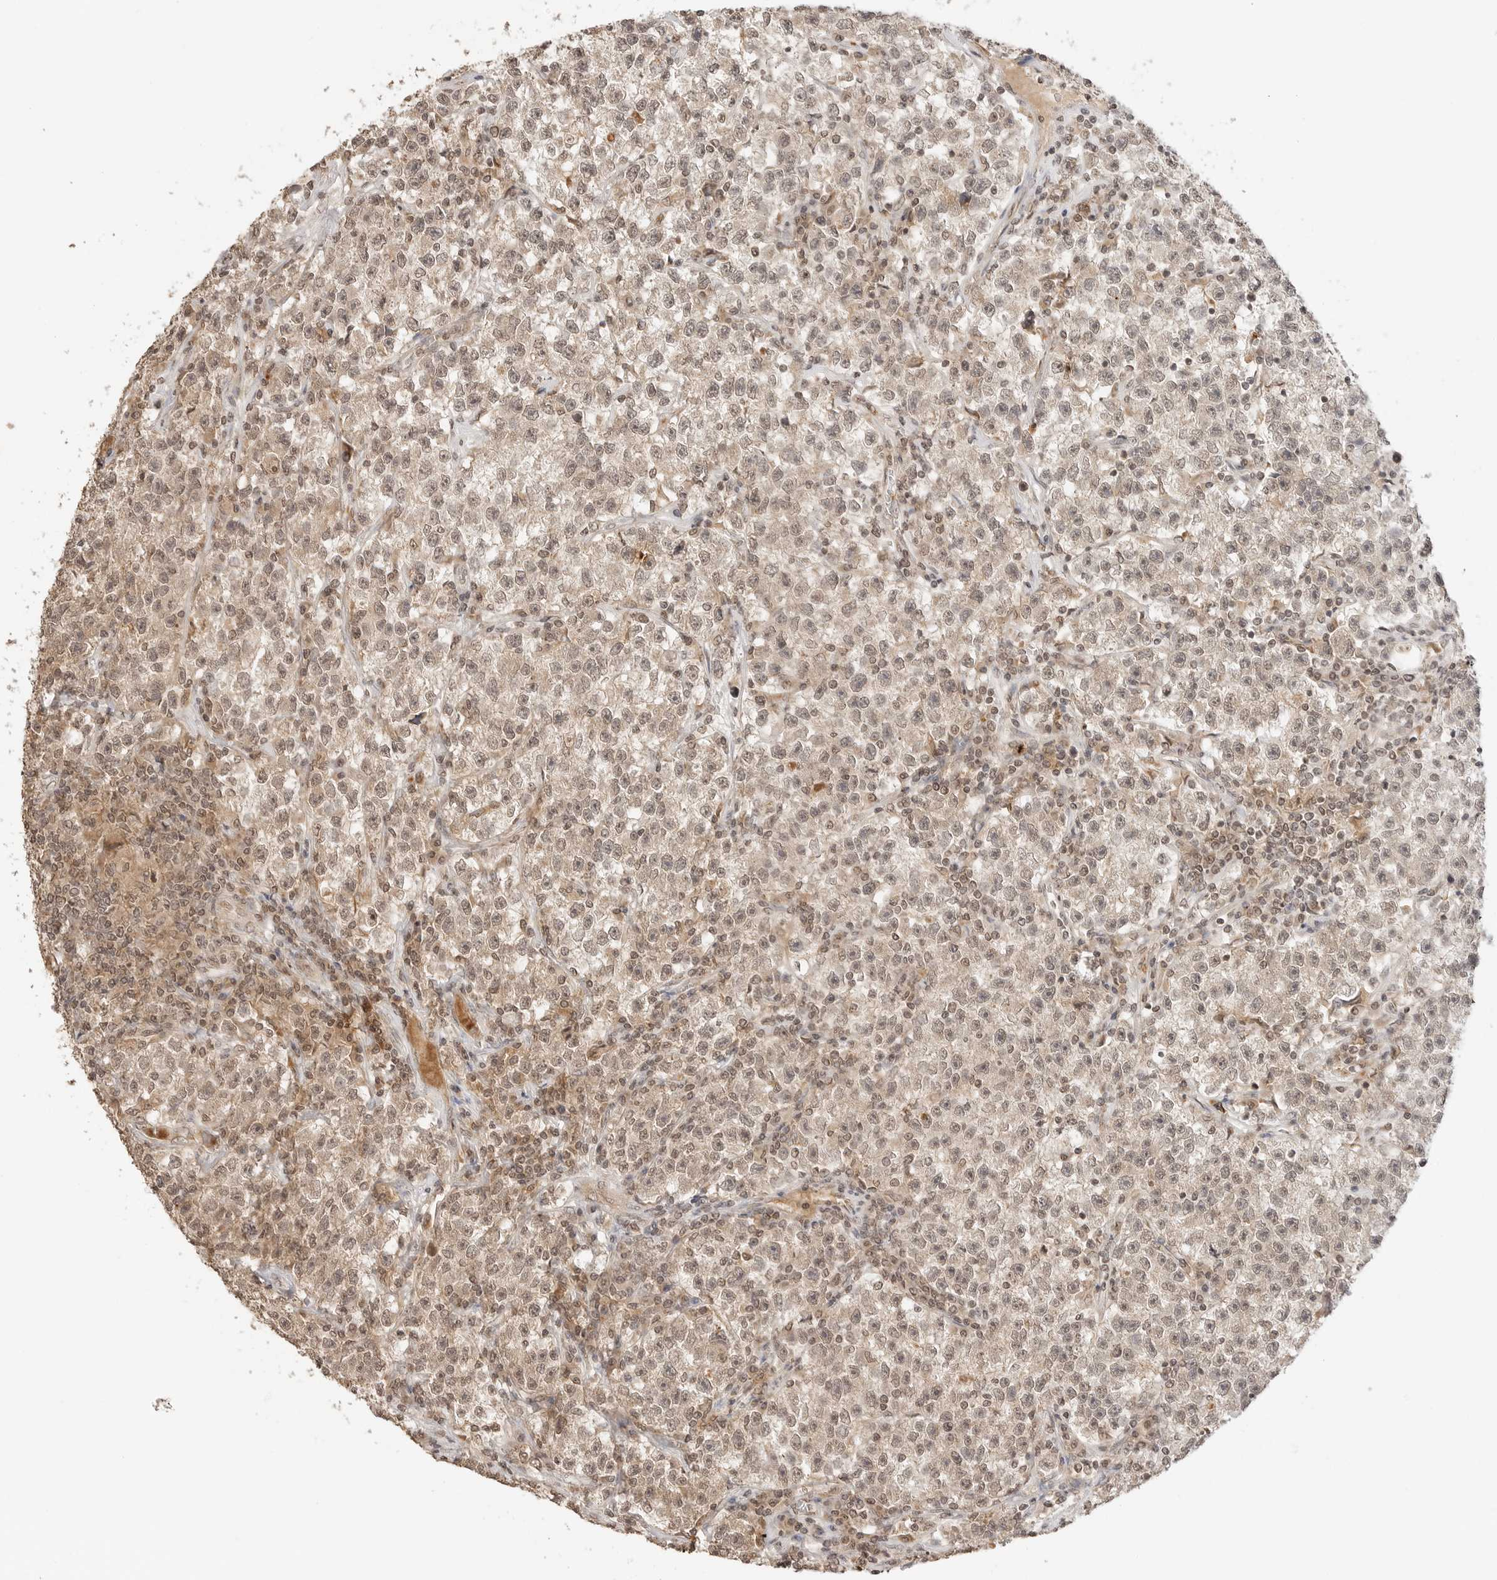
{"staining": {"intensity": "weak", "quantity": ">75%", "location": "cytoplasmic/membranous,nuclear"}, "tissue": "testis cancer", "cell_type": "Tumor cells", "image_type": "cancer", "snomed": [{"axis": "morphology", "description": "Seminoma, NOS"}, {"axis": "topography", "description": "Testis"}], "caption": "A low amount of weak cytoplasmic/membranous and nuclear staining is identified in approximately >75% of tumor cells in seminoma (testis) tissue.", "gene": "GPR34", "patient": {"sex": "male", "age": 22}}